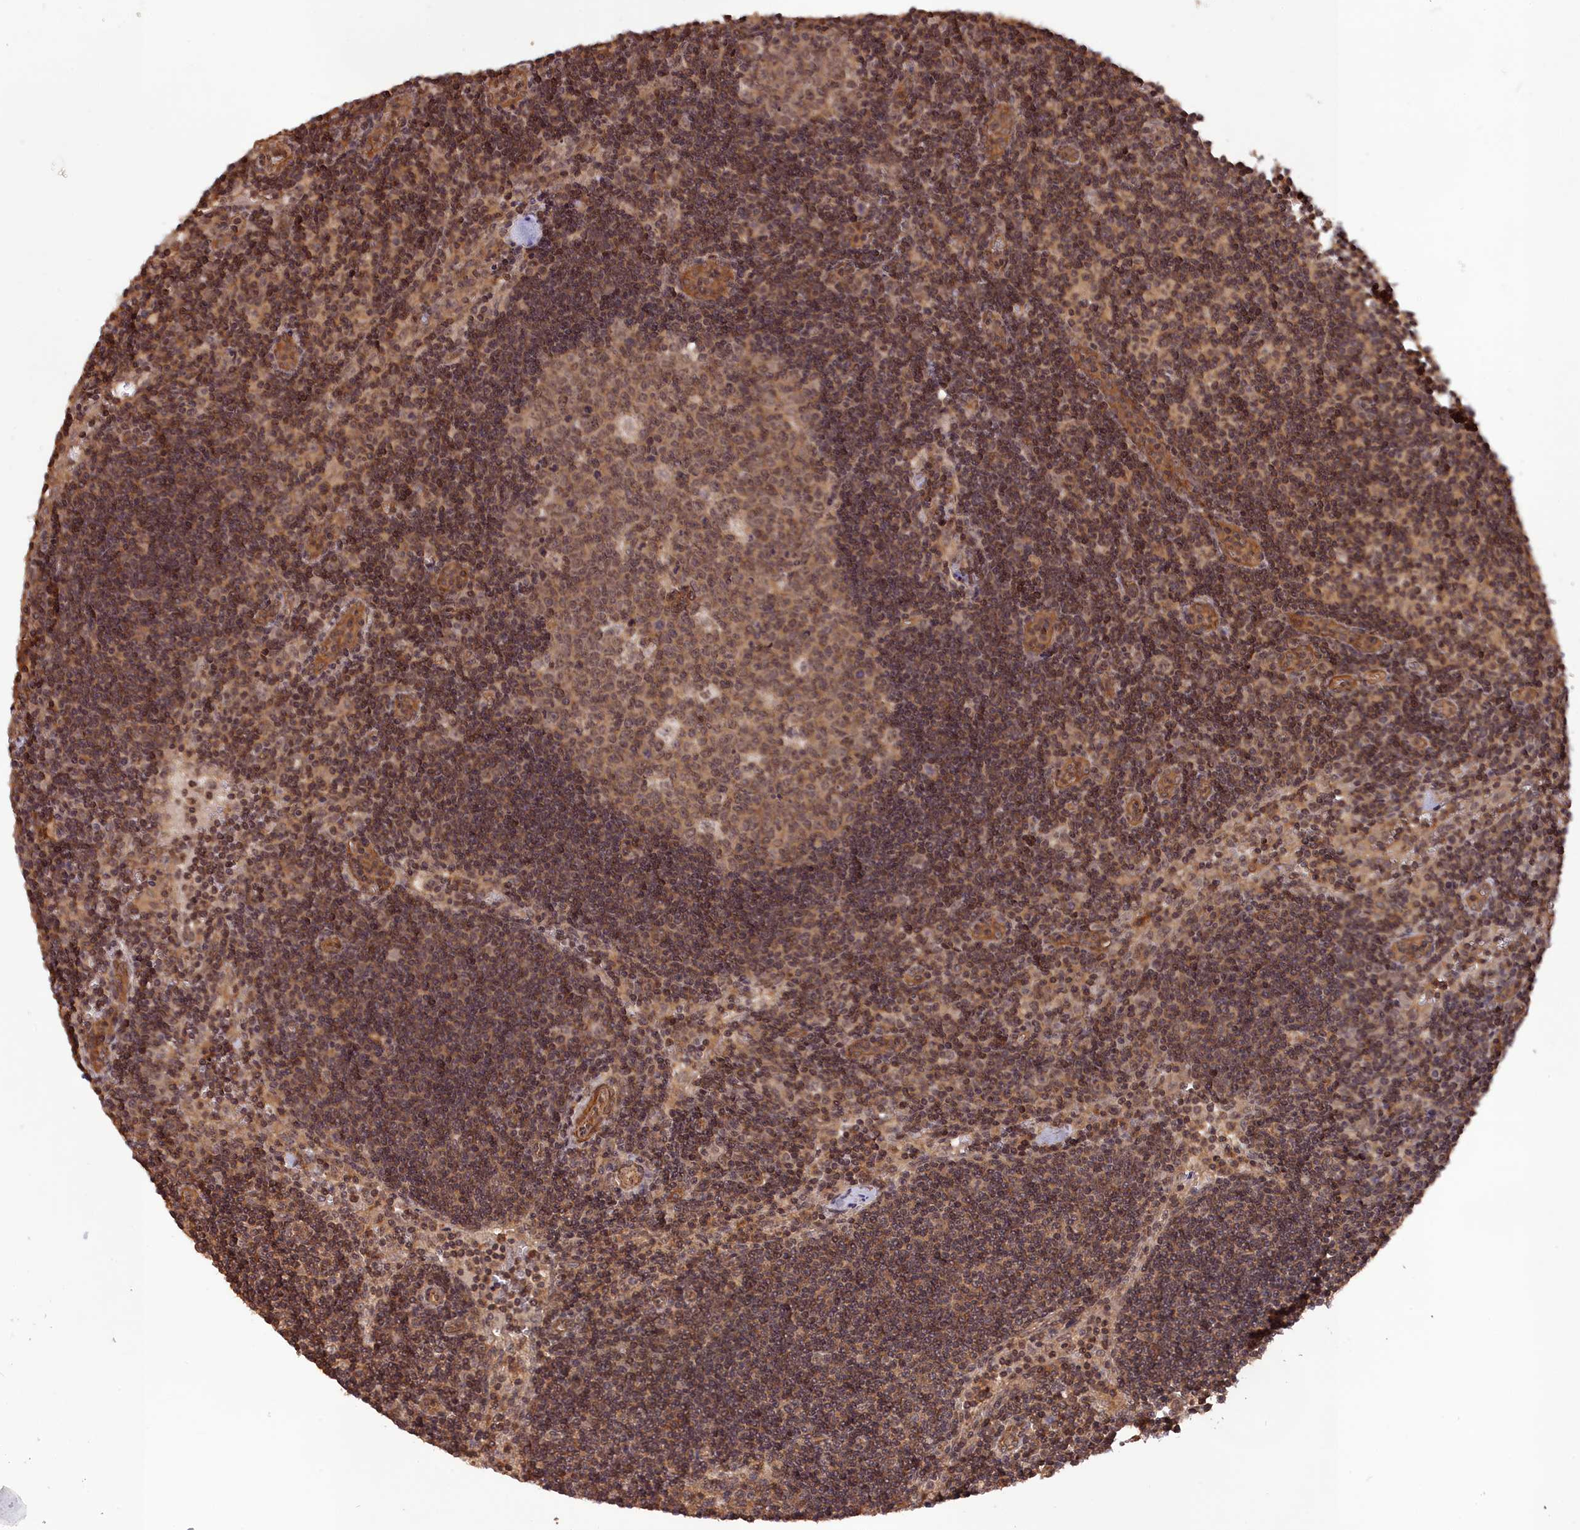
{"staining": {"intensity": "weak", "quantity": "<25%", "location": "nuclear"}, "tissue": "lymph node", "cell_type": "Germinal center cells", "image_type": "normal", "snomed": [{"axis": "morphology", "description": "Normal tissue, NOS"}, {"axis": "topography", "description": "Lymph node"}], "caption": "This is an immunohistochemistry micrograph of benign lymph node. There is no expression in germinal center cells.", "gene": "CCDC174", "patient": {"sex": "female", "age": 32}}